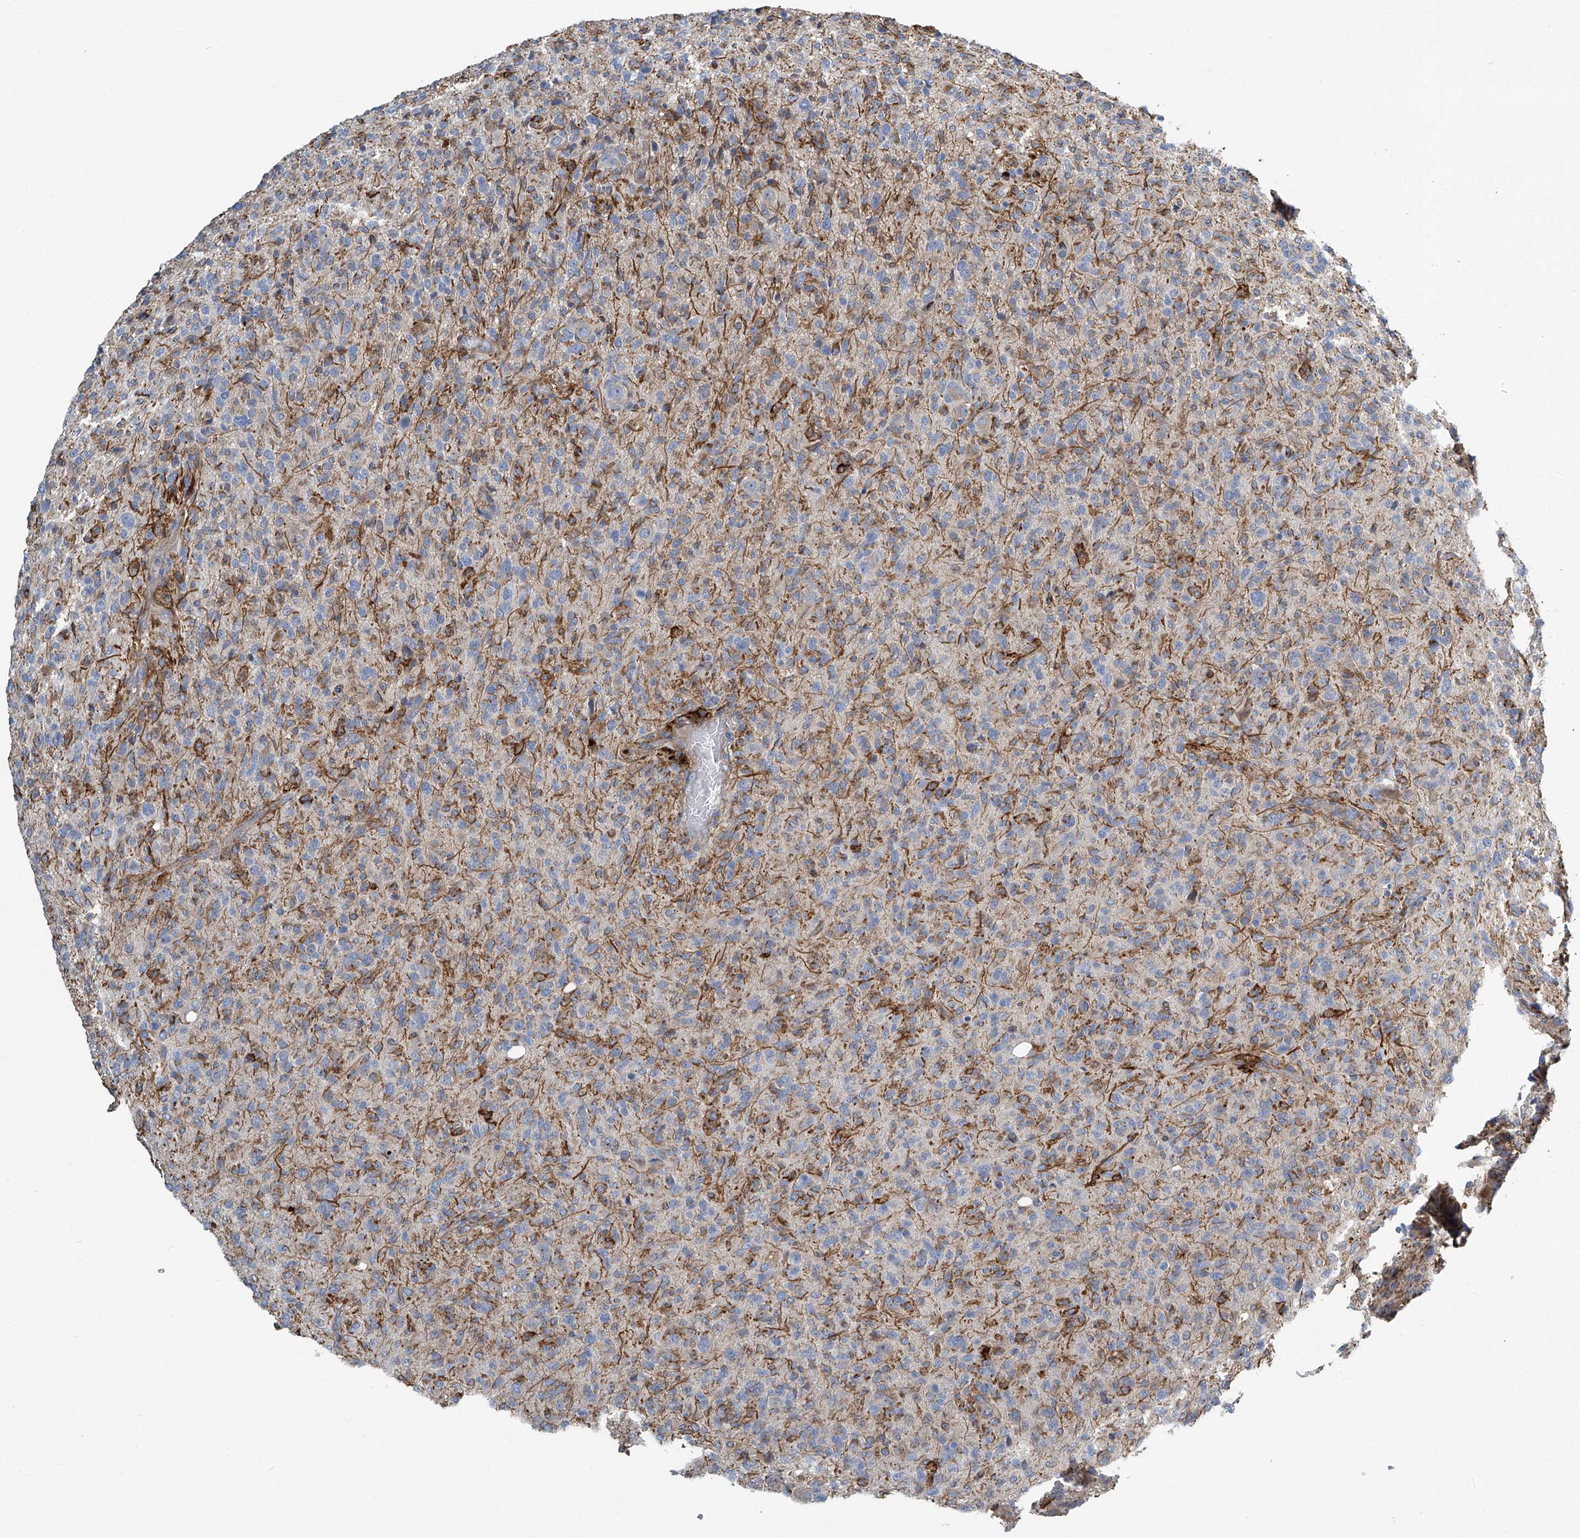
{"staining": {"intensity": "moderate", "quantity": "<25%", "location": "cytoplasmic/membranous"}, "tissue": "glioma", "cell_type": "Tumor cells", "image_type": "cancer", "snomed": [{"axis": "morphology", "description": "Glioma, malignant, High grade"}, {"axis": "topography", "description": "Brain"}], "caption": "Tumor cells display moderate cytoplasmic/membranous staining in about <25% of cells in high-grade glioma (malignant).", "gene": "FAM167A", "patient": {"sex": "female", "age": 57}}